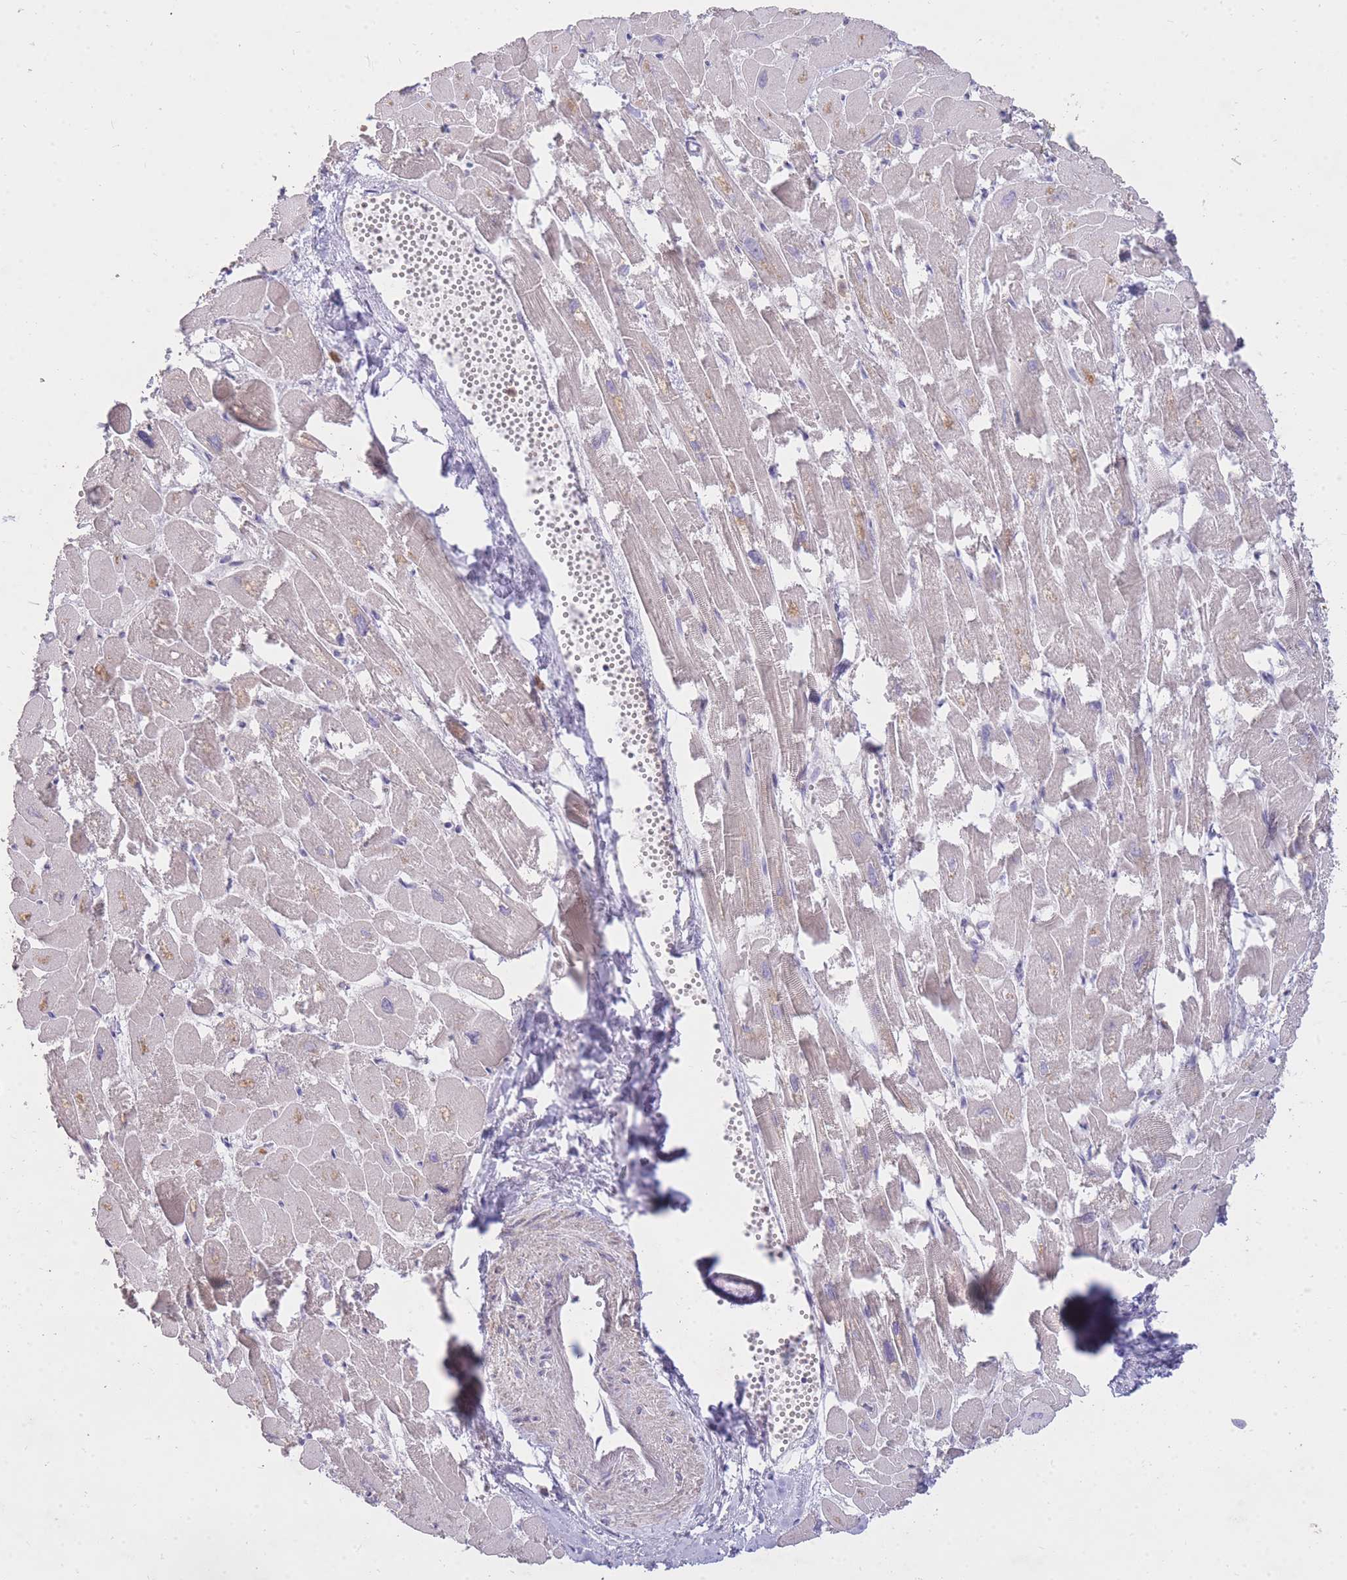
{"staining": {"intensity": "weak", "quantity": "25%-75%", "location": "cytoplasmic/membranous"}, "tissue": "heart muscle", "cell_type": "Cardiomyocytes", "image_type": "normal", "snomed": [{"axis": "morphology", "description": "Normal tissue, NOS"}, {"axis": "topography", "description": "Heart"}], "caption": "Immunohistochemical staining of unremarkable human heart muscle demonstrates weak cytoplasmic/membranous protein staining in approximately 25%-75% of cardiomyocytes.", "gene": "FRG2B", "patient": {"sex": "male", "age": 54}}